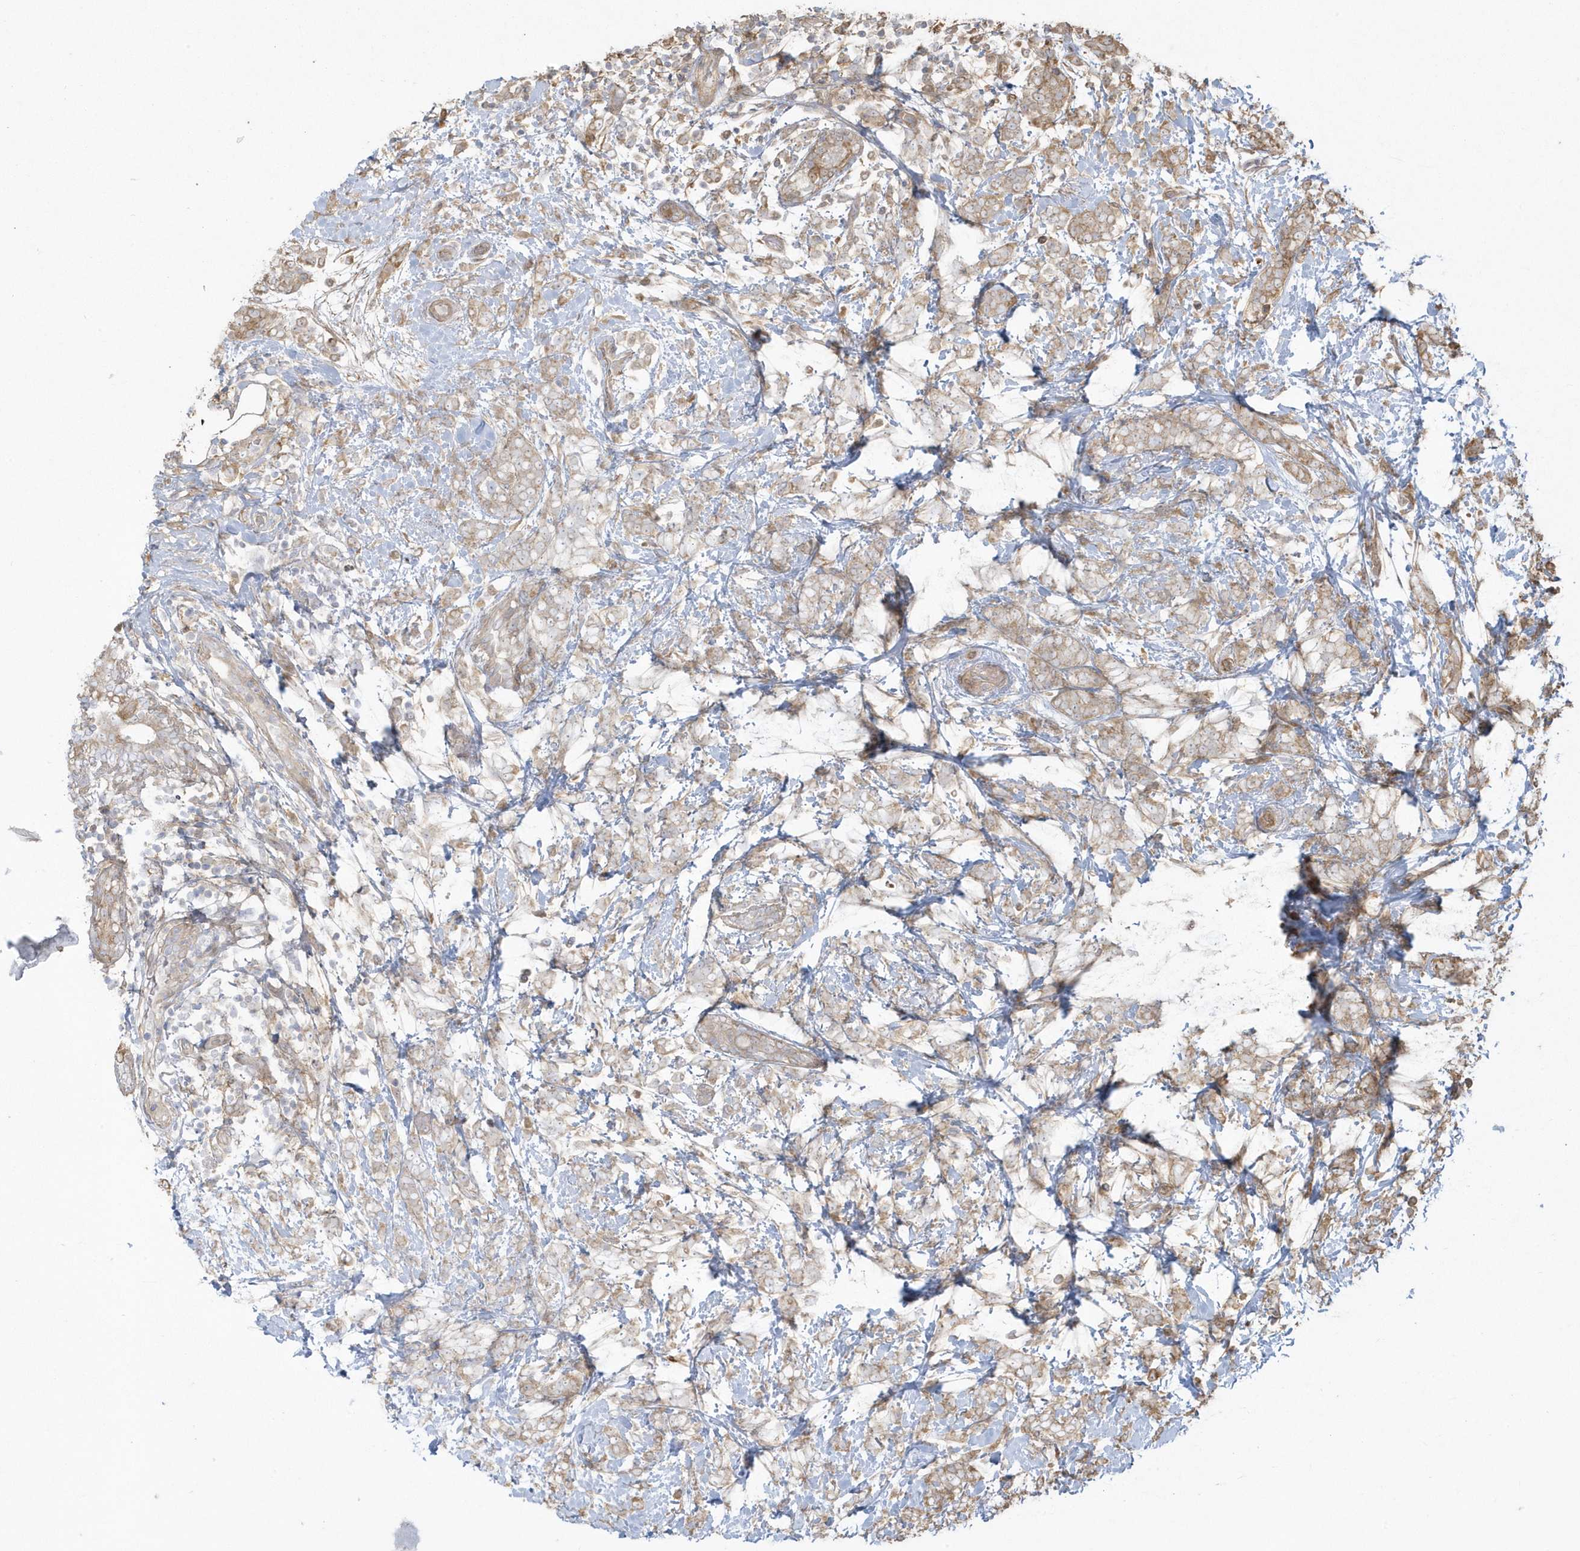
{"staining": {"intensity": "moderate", "quantity": ">75%", "location": "cytoplasmic/membranous"}, "tissue": "breast cancer", "cell_type": "Tumor cells", "image_type": "cancer", "snomed": [{"axis": "morphology", "description": "Lobular carcinoma"}, {"axis": "topography", "description": "Breast"}], "caption": "This photomicrograph demonstrates IHC staining of human breast cancer (lobular carcinoma), with medium moderate cytoplasmic/membranous staining in about >75% of tumor cells.", "gene": "HNMT", "patient": {"sex": "female", "age": 58}}